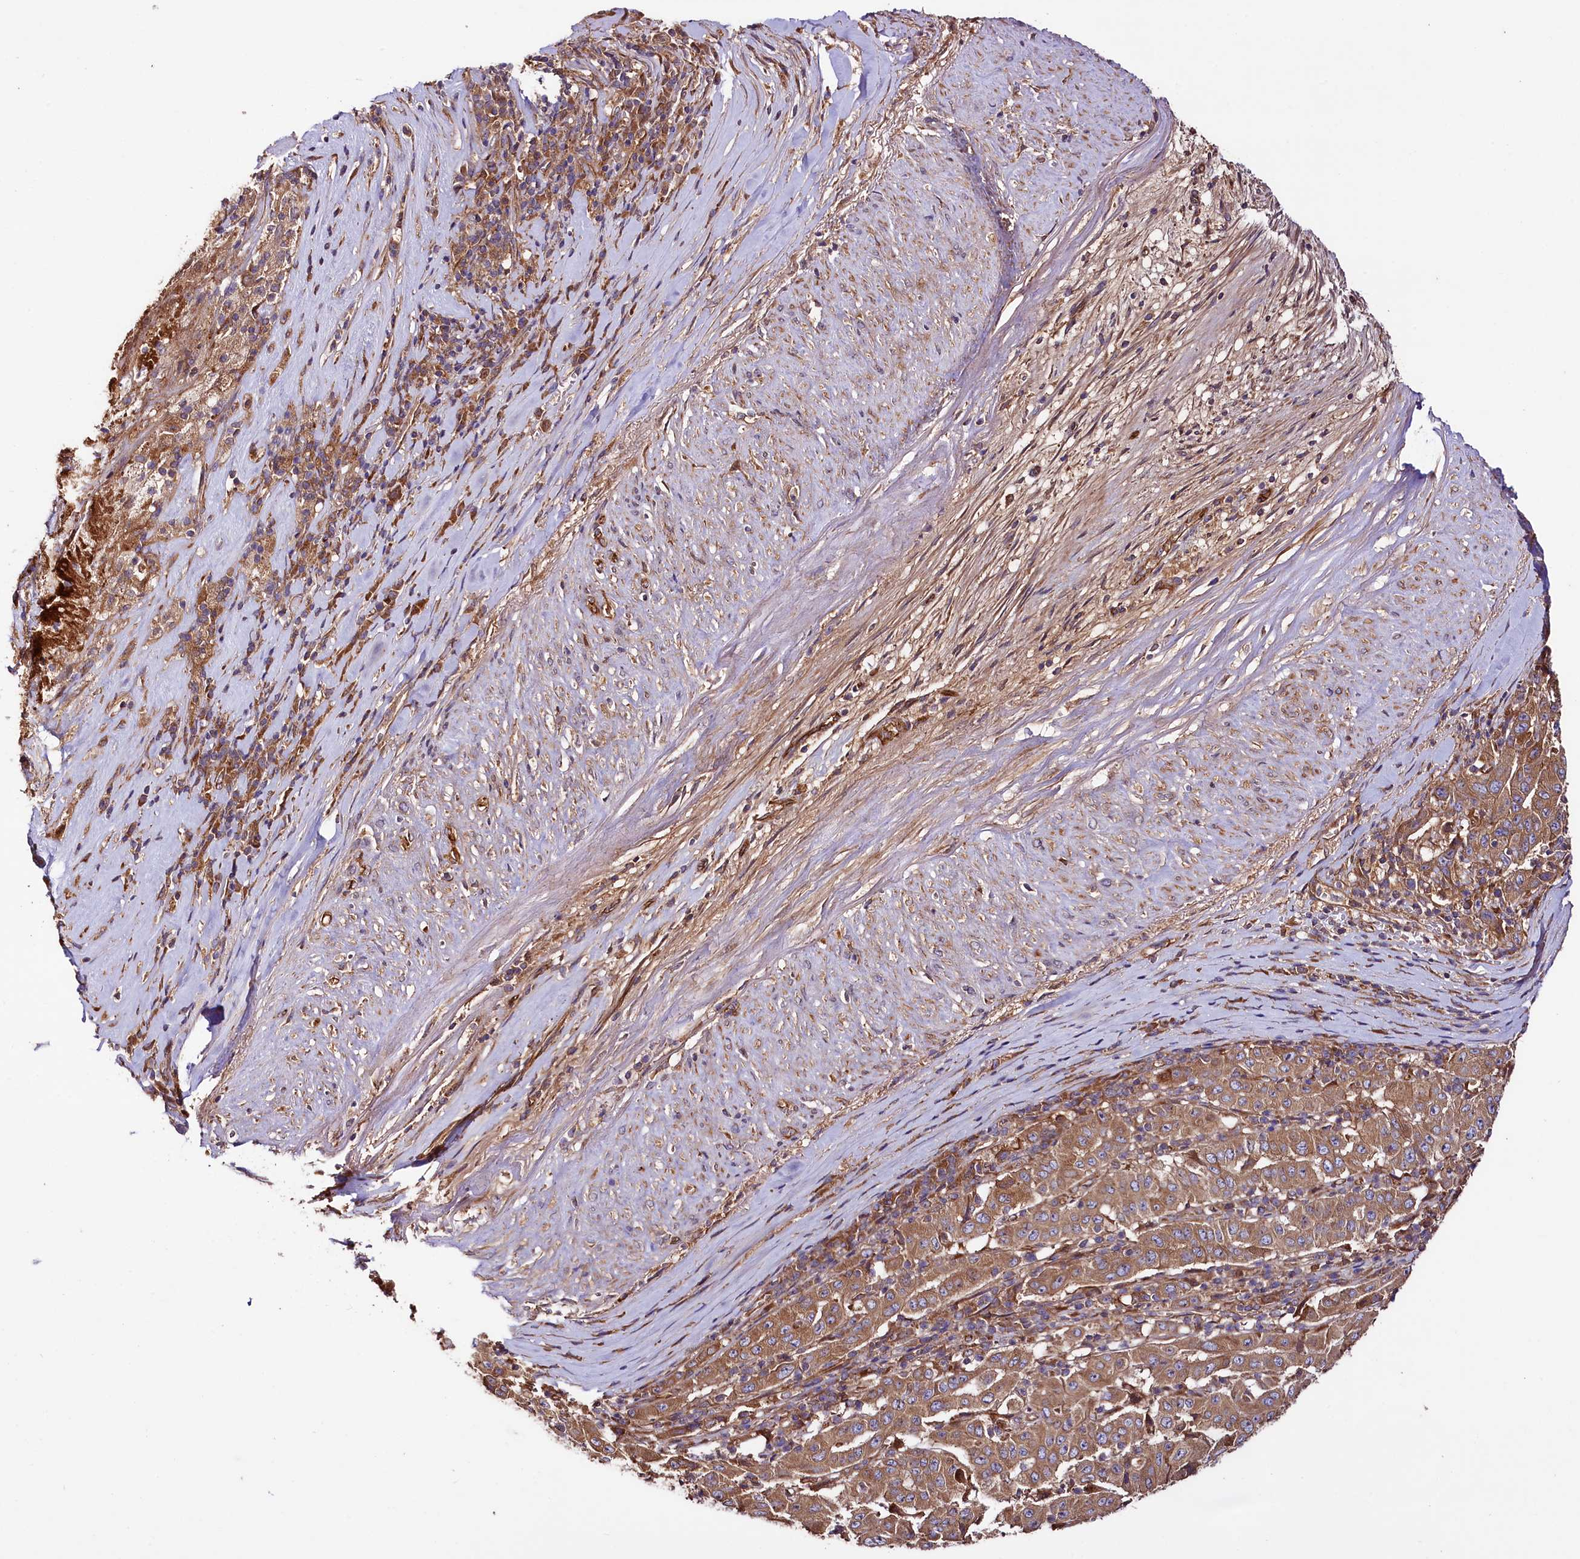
{"staining": {"intensity": "moderate", "quantity": ">75%", "location": "cytoplasmic/membranous"}, "tissue": "pancreatic cancer", "cell_type": "Tumor cells", "image_type": "cancer", "snomed": [{"axis": "morphology", "description": "Adenocarcinoma, NOS"}, {"axis": "topography", "description": "Pancreas"}], "caption": "DAB (3,3'-diaminobenzidine) immunohistochemical staining of human adenocarcinoma (pancreatic) shows moderate cytoplasmic/membranous protein positivity in approximately >75% of tumor cells.", "gene": "CEP295", "patient": {"sex": "male", "age": 63}}